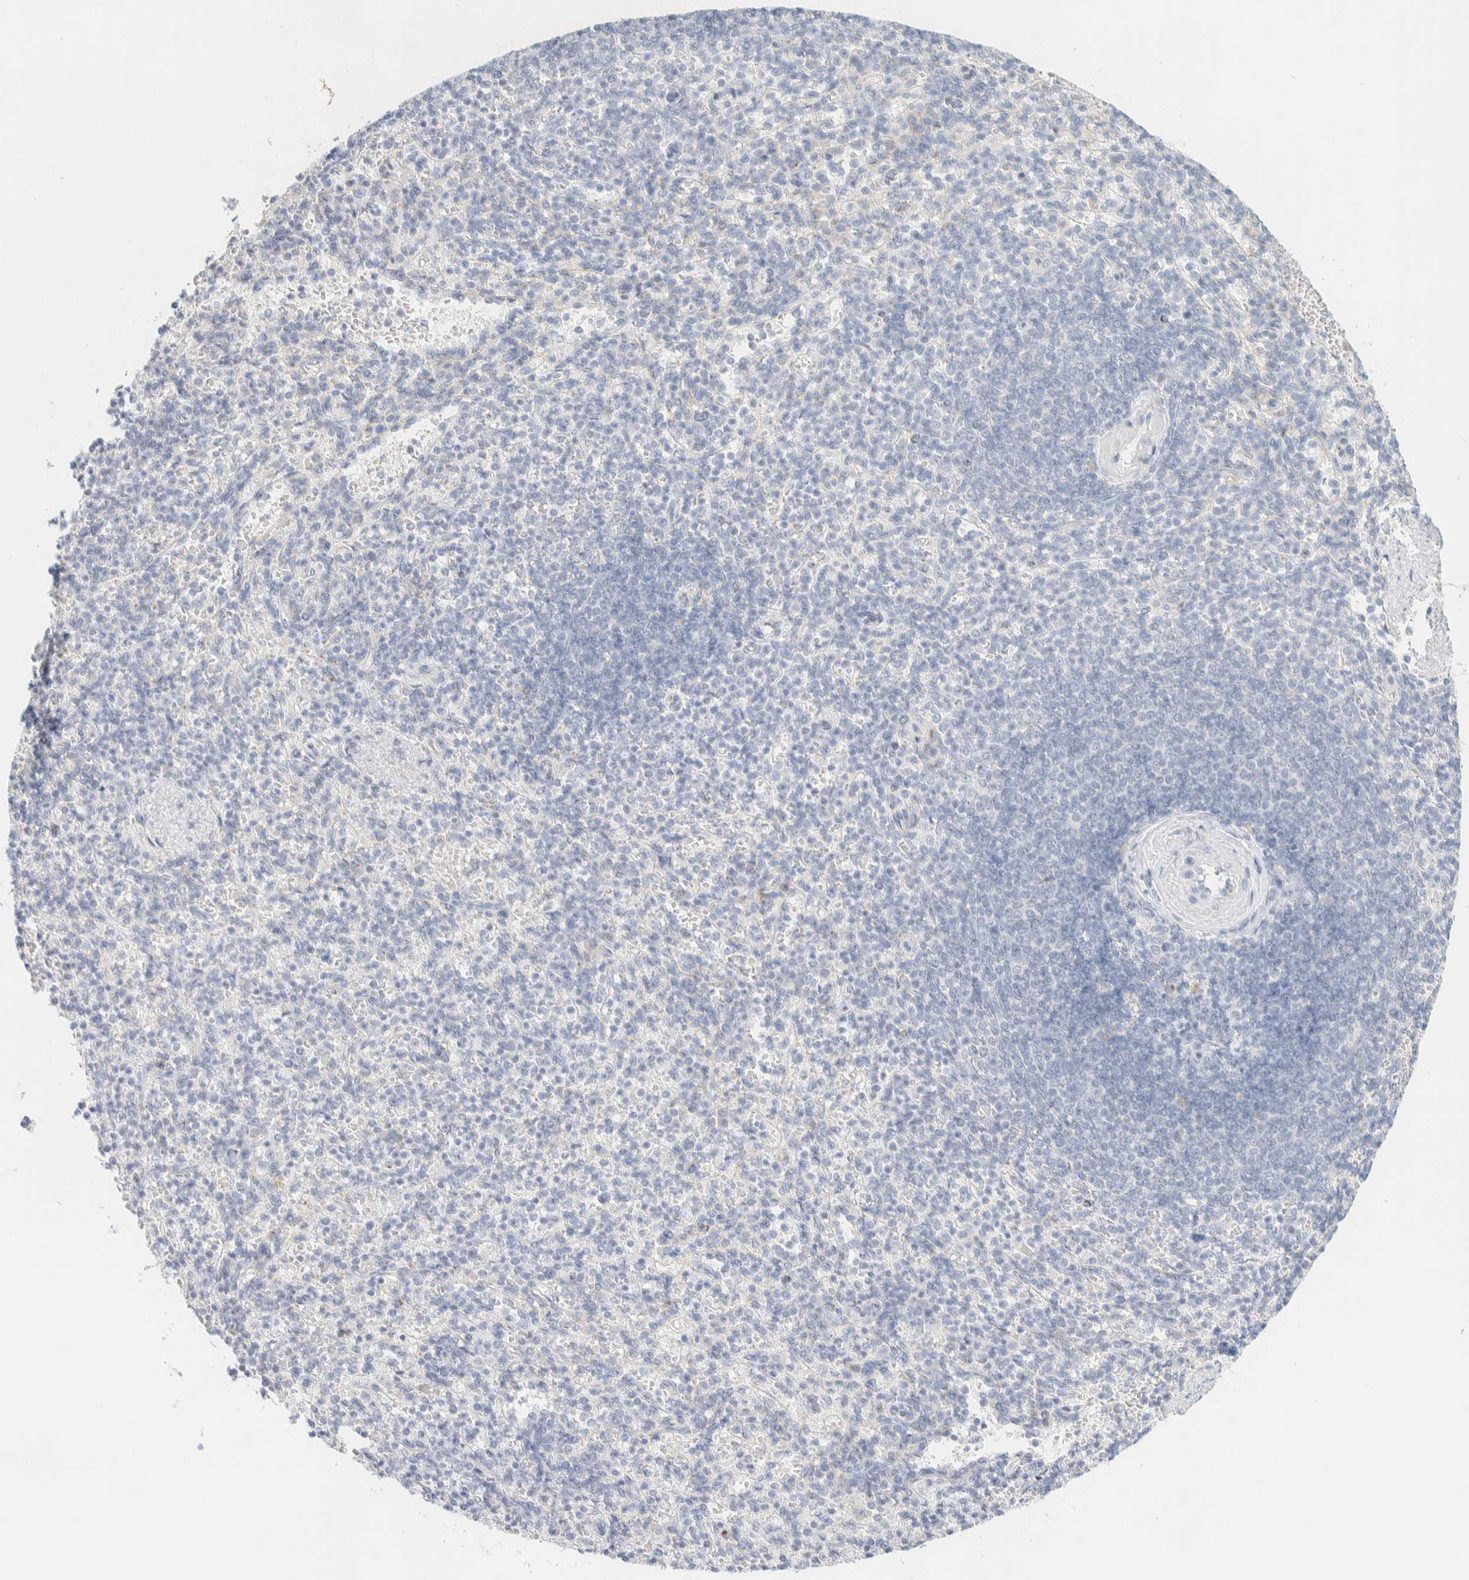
{"staining": {"intensity": "negative", "quantity": "none", "location": "none"}, "tissue": "spleen", "cell_type": "Cells in red pulp", "image_type": "normal", "snomed": [{"axis": "morphology", "description": "Normal tissue, NOS"}, {"axis": "topography", "description": "Spleen"}], "caption": "DAB (3,3'-diaminobenzidine) immunohistochemical staining of normal human spleen exhibits no significant positivity in cells in red pulp.", "gene": "SPNS3", "patient": {"sex": "female", "age": 74}}